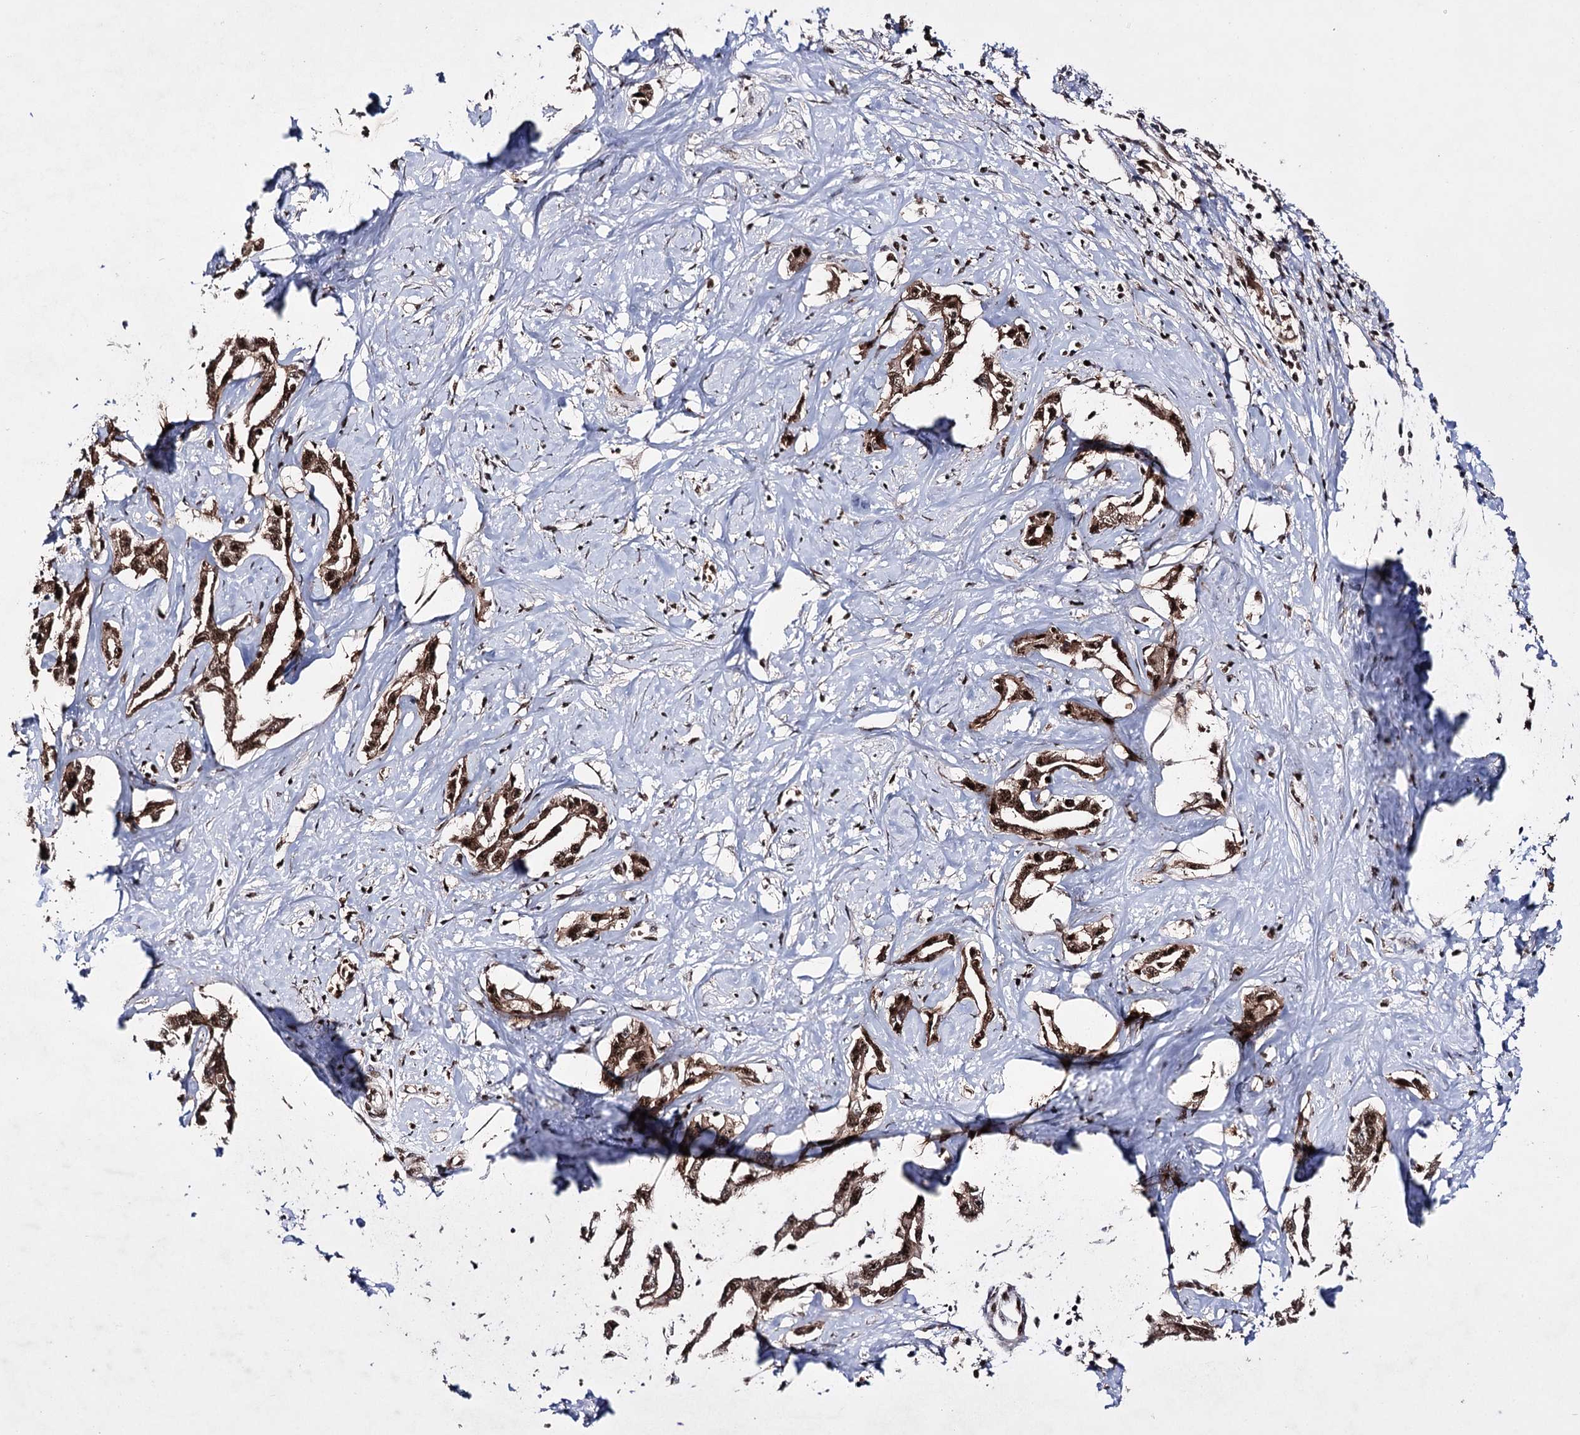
{"staining": {"intensity": "strong", "quantity": ">75%", "location": "nuclear"}, "tissue": "liver cancer", "cell_type": "Tumor cells", "image_type": "cancer", "snomed": [{"axis": "morphology", "description": "Cholangiocarcinoma"}, {"axis": "topography", "description": "Liver"}], "caption": "Immunohistochemistry (DAB) staining of cholangiocarcinoma (liver) reveals strong nuclear protein staining in about >75% of tumor cells.", "gene": "PRPF40A", "patient": {"sex": "male", "age": 59}}